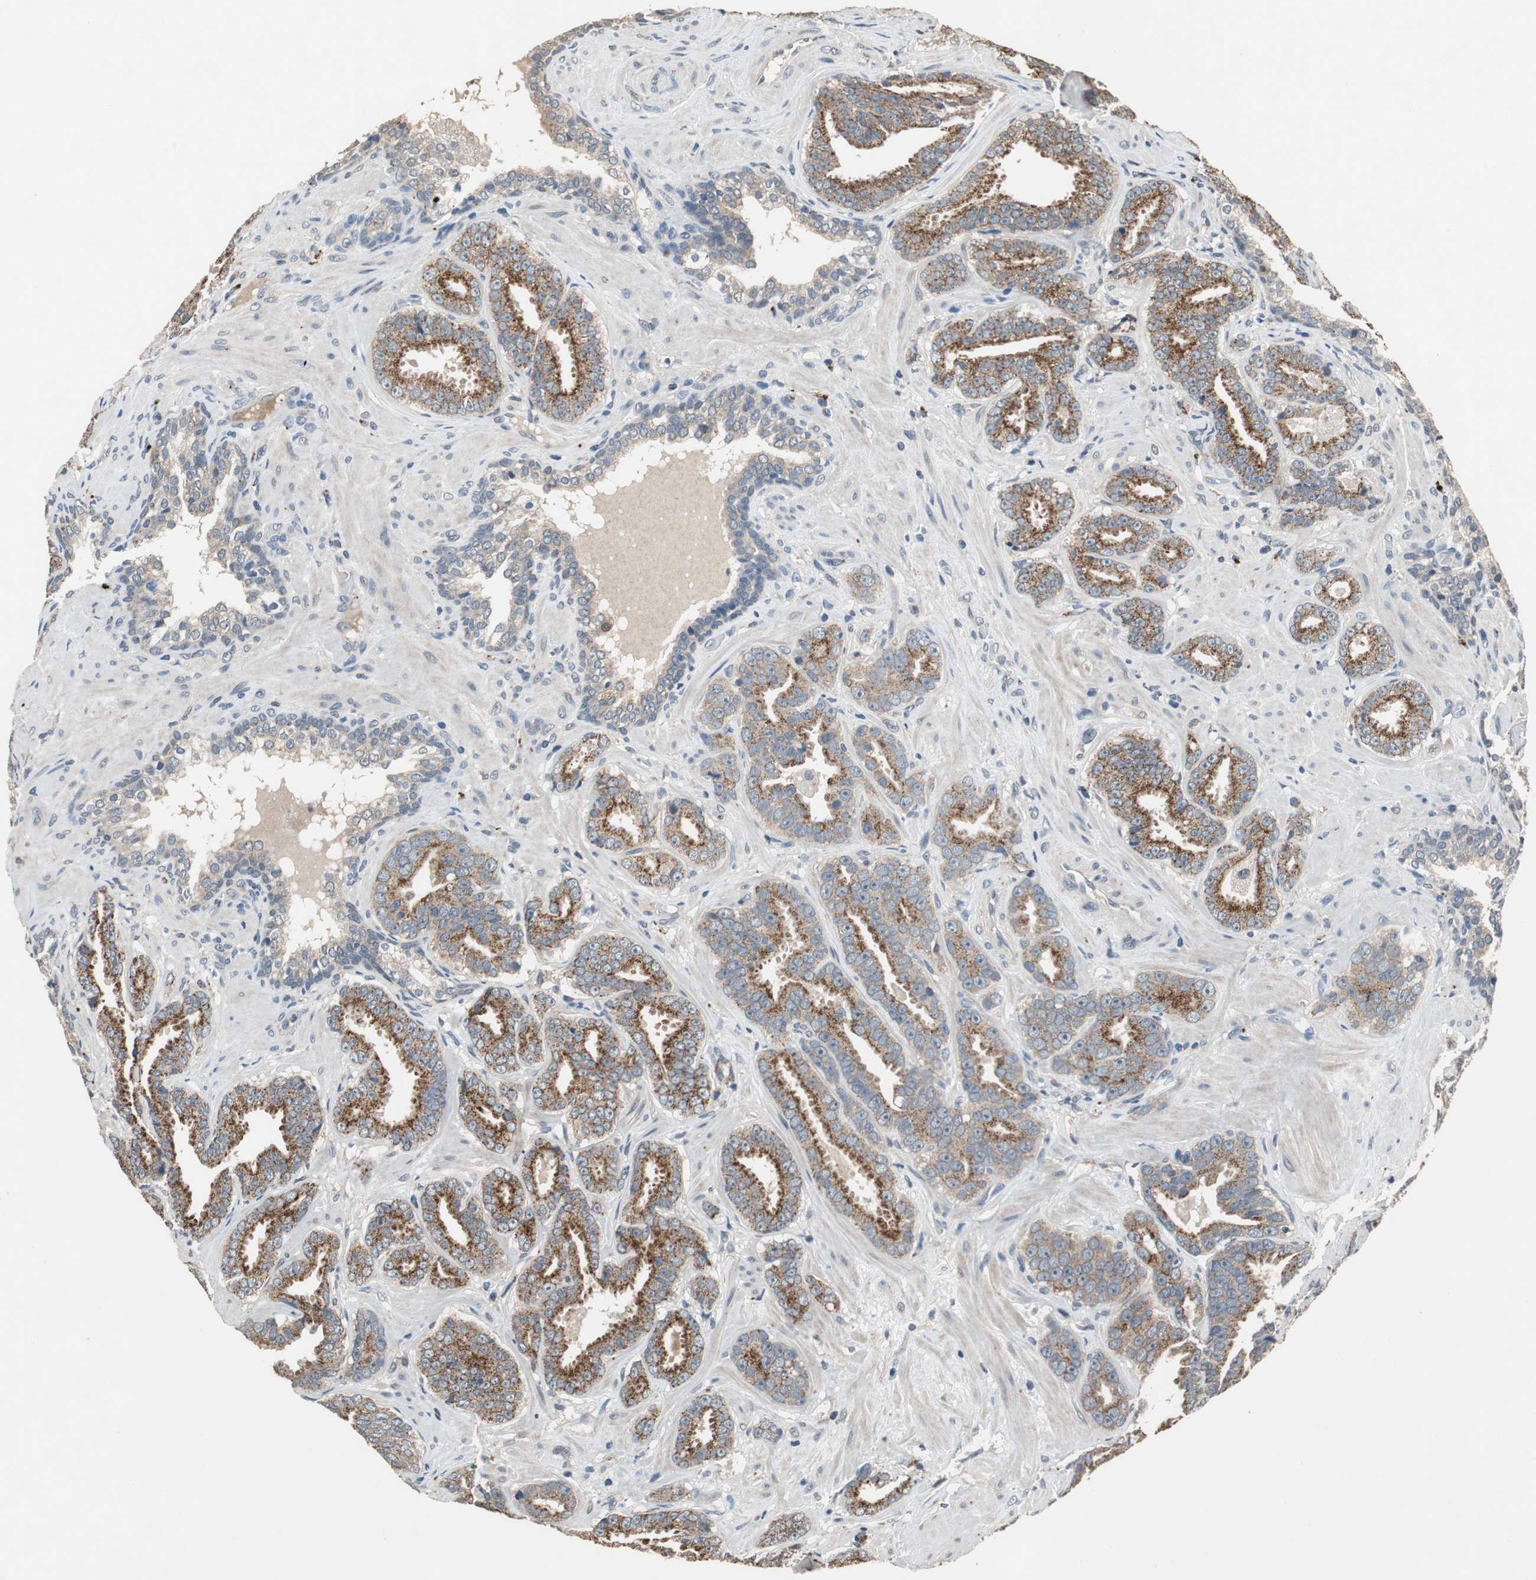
{"staining": {"intensity": "moderate", "quantity": "25%-75%", "location": "cytoplasmic/membranous"}, "tissue": "prostate cancer", "cell_type": "Tumor cells", "image_type": "cancer", "snomed": [{"axis": "morphology", "description": "Adenocarcinoma, Low grade"}, {"axis": "topography", "description": "Prostate"}], "caption": "Low-grade adenocarcinoma (prostate) was stained to show a protein in brown. There is medium levels of moderate cytoplasmic/membranous staining in about 25%-75% of tumor cells.", "gene": "PI4KB", "patient": {"sex": "male", "age": 59}}